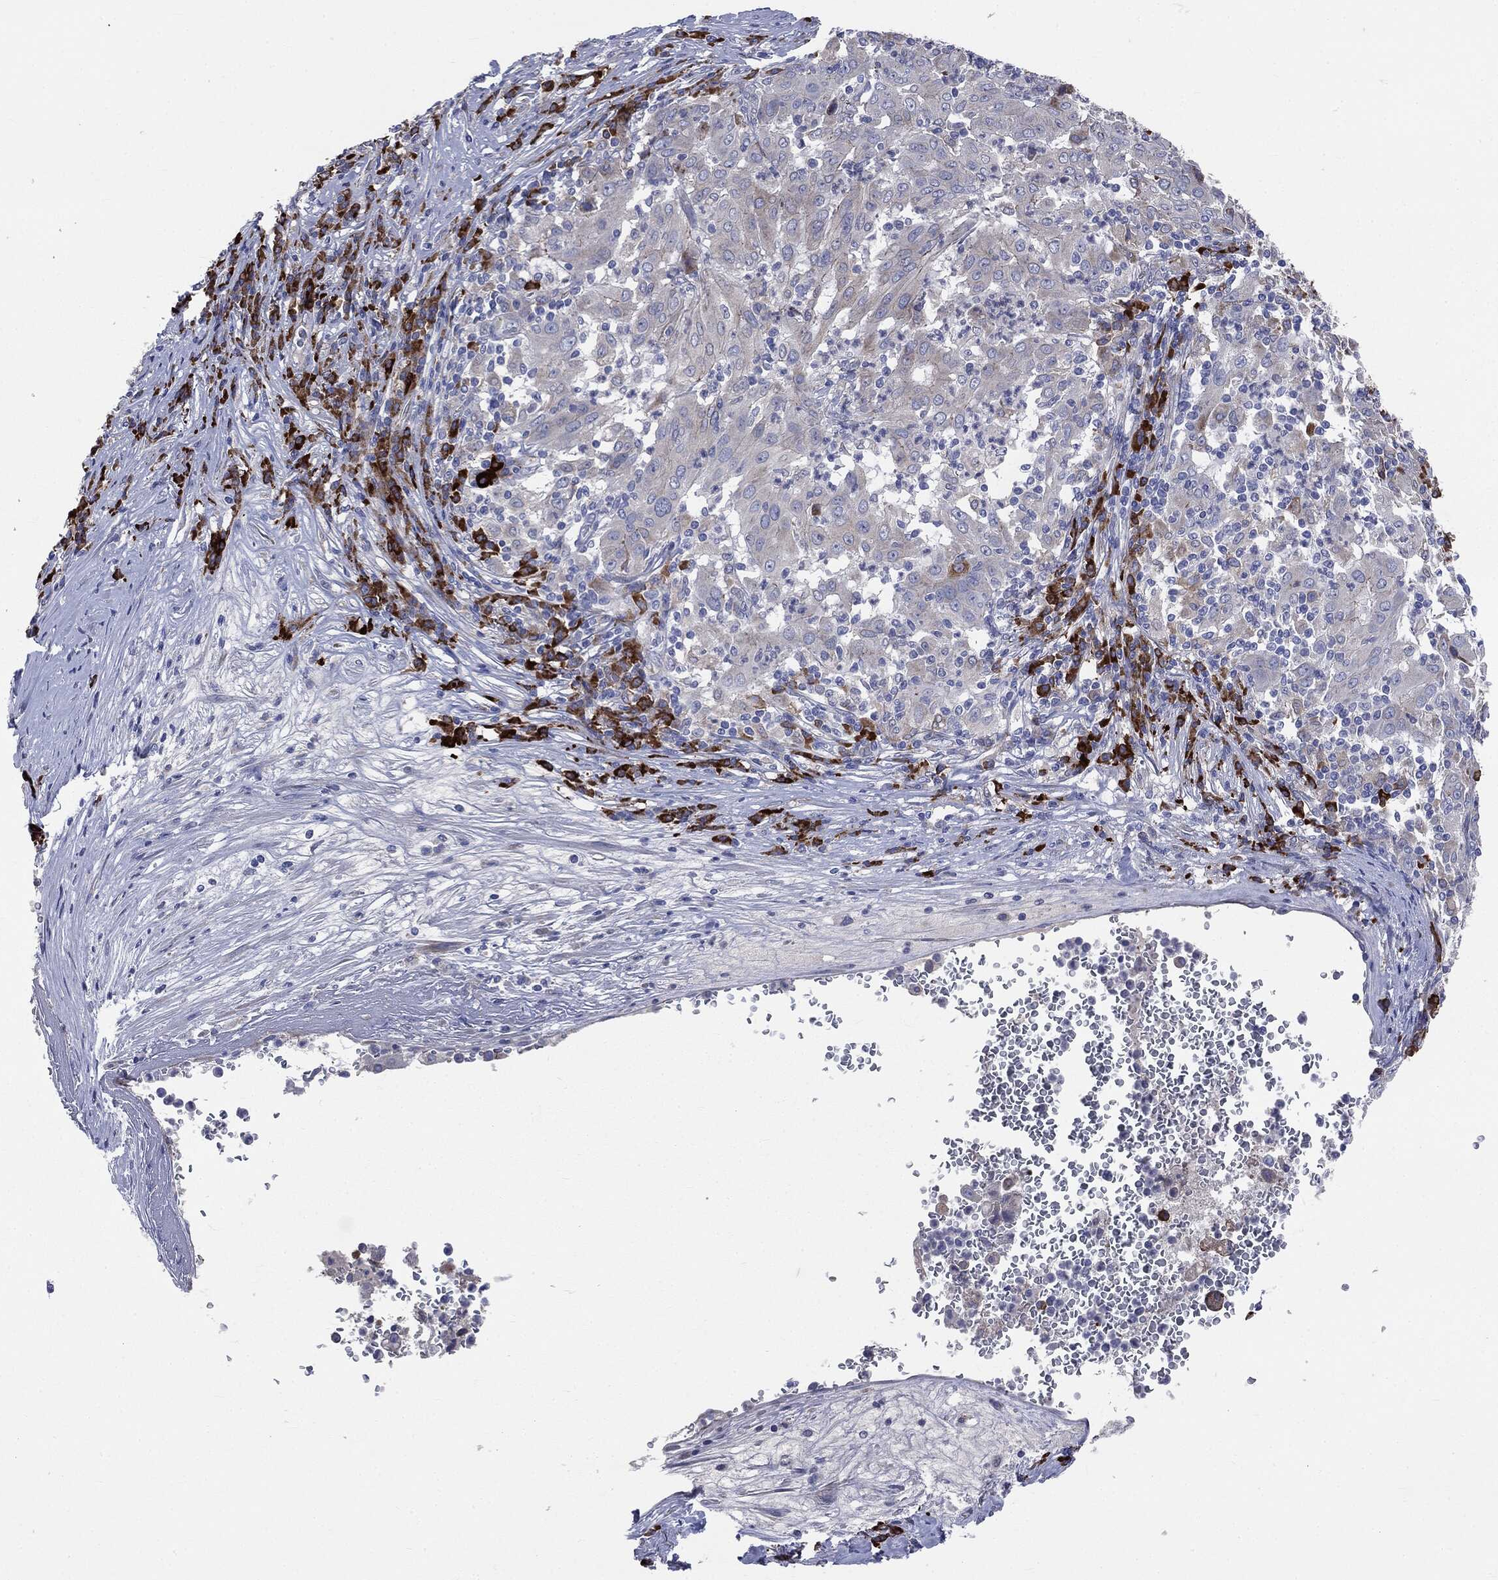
{"staining": {"intensity": "negative", "quantity": "none", "location": "none"}, "tissue": "pancreatic cancer", "cell_type": "Tumor cells", "image_type": "cancer", "snomed": [{"axis": "morphology", "description": "Adenocarcinoma, NOS"}, {"axis": "topography", "description": "Pancreas"}], "caption": "Pancreatic cancer (adenocarcinoma) was stained to show a protein in brown. There is no significant expression in tumor cells.", "gene": "PTGS2", "patient": {"sex": "male", "age": 63}}